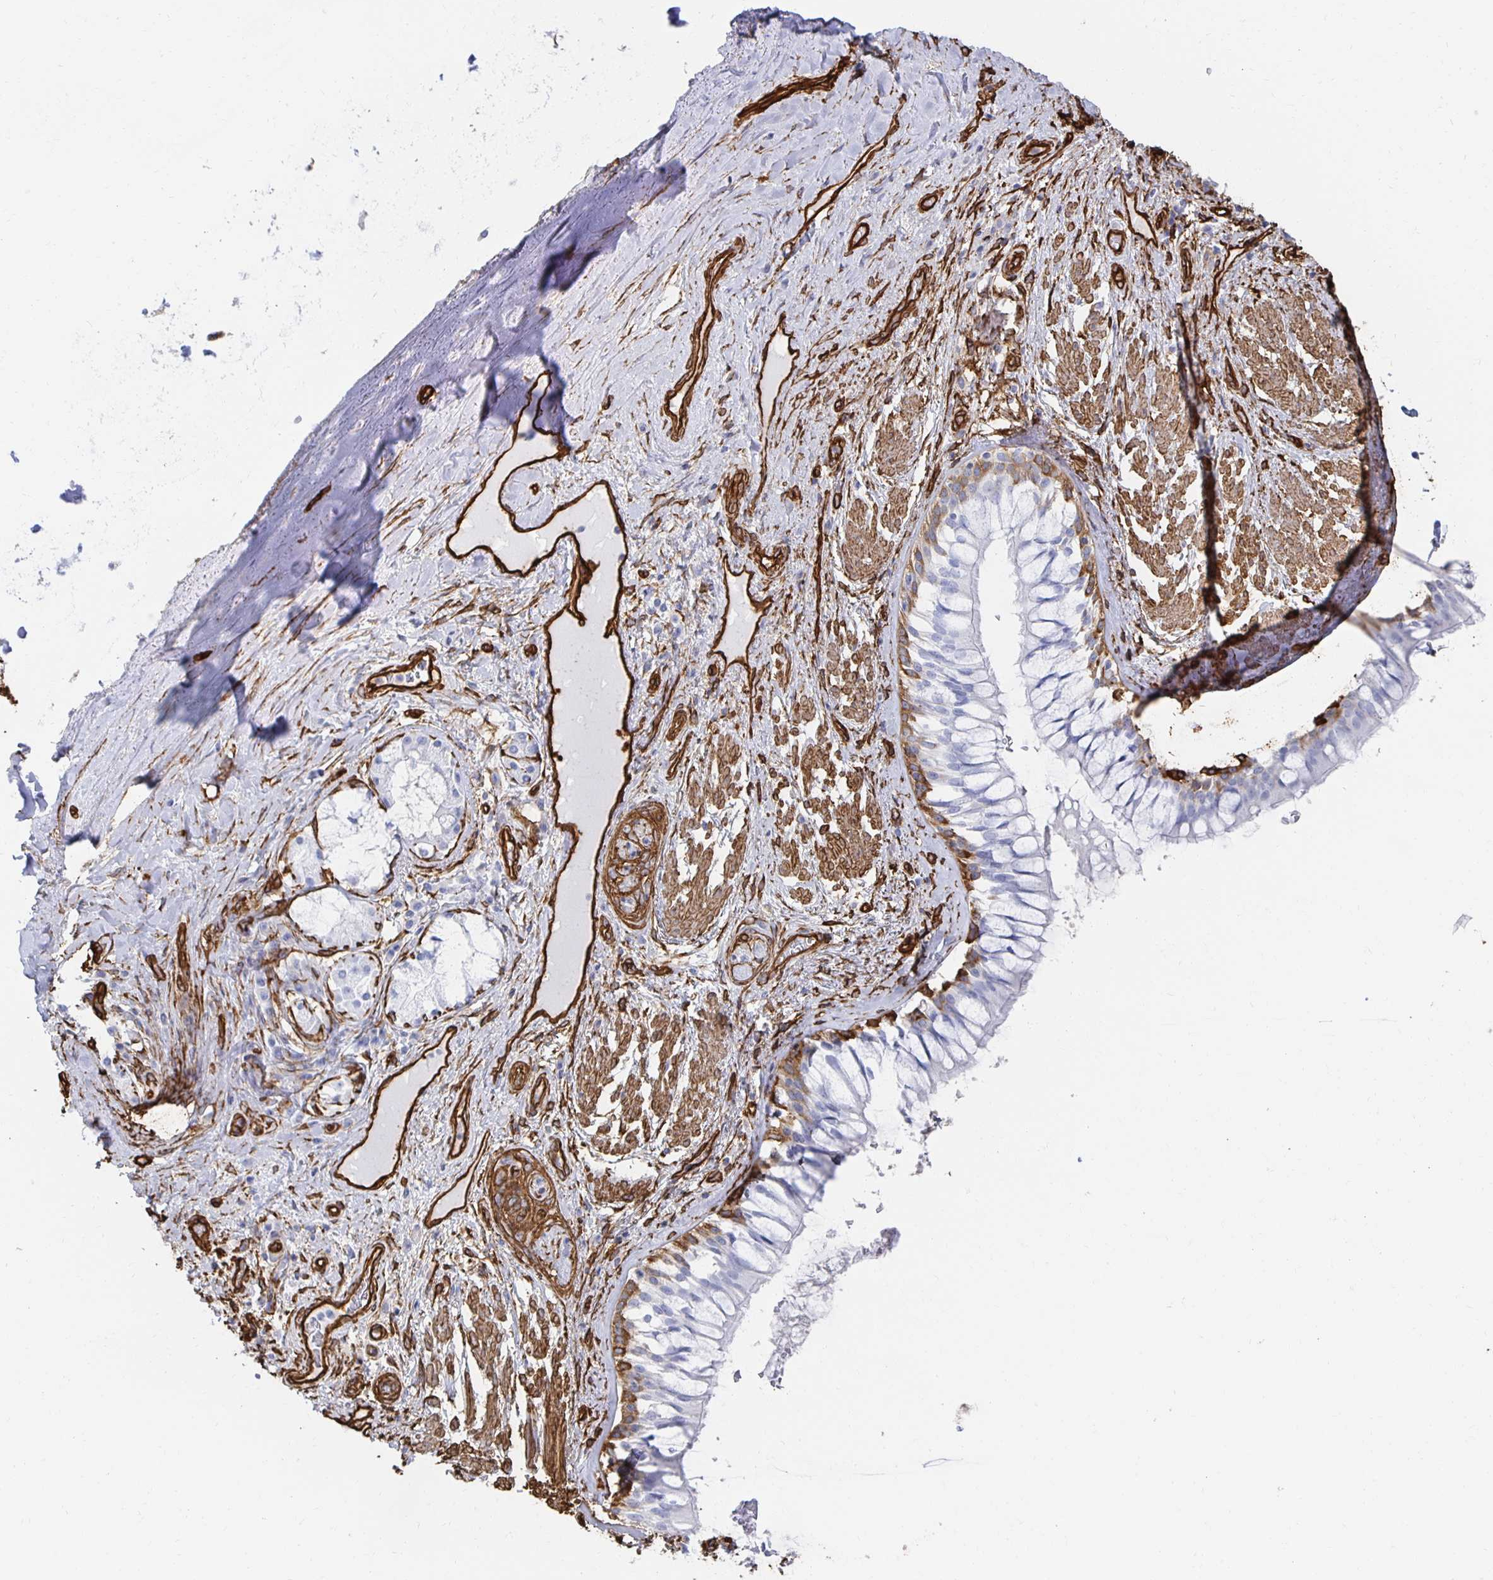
{"staining": {"intensity": "strong", "quantity": ">75%", "location": "cytoplasmic/membranous"}, "tissue": "adipose tissue", "cell_type": "Adipocytes", "image_type": "normal", "snomed": [{"axis": "morphology", "description": "Normal tissue, NOS"}, {"axis": "topography", "description": "Cartilage tissue"}, {"axis": "topography", "description": "Bronchus"}], "caption": "IHC (DAB) staining of unremarkable adipose tissue demonstrates strong cytoplasmic/membranous protein positivity in approximately >75% of adipocytes. (brown staining indicates protein expression, while blue staining denotes nuclei).", "gene": "VIPR2", "patient": {"sex": "male", "age": 64}}